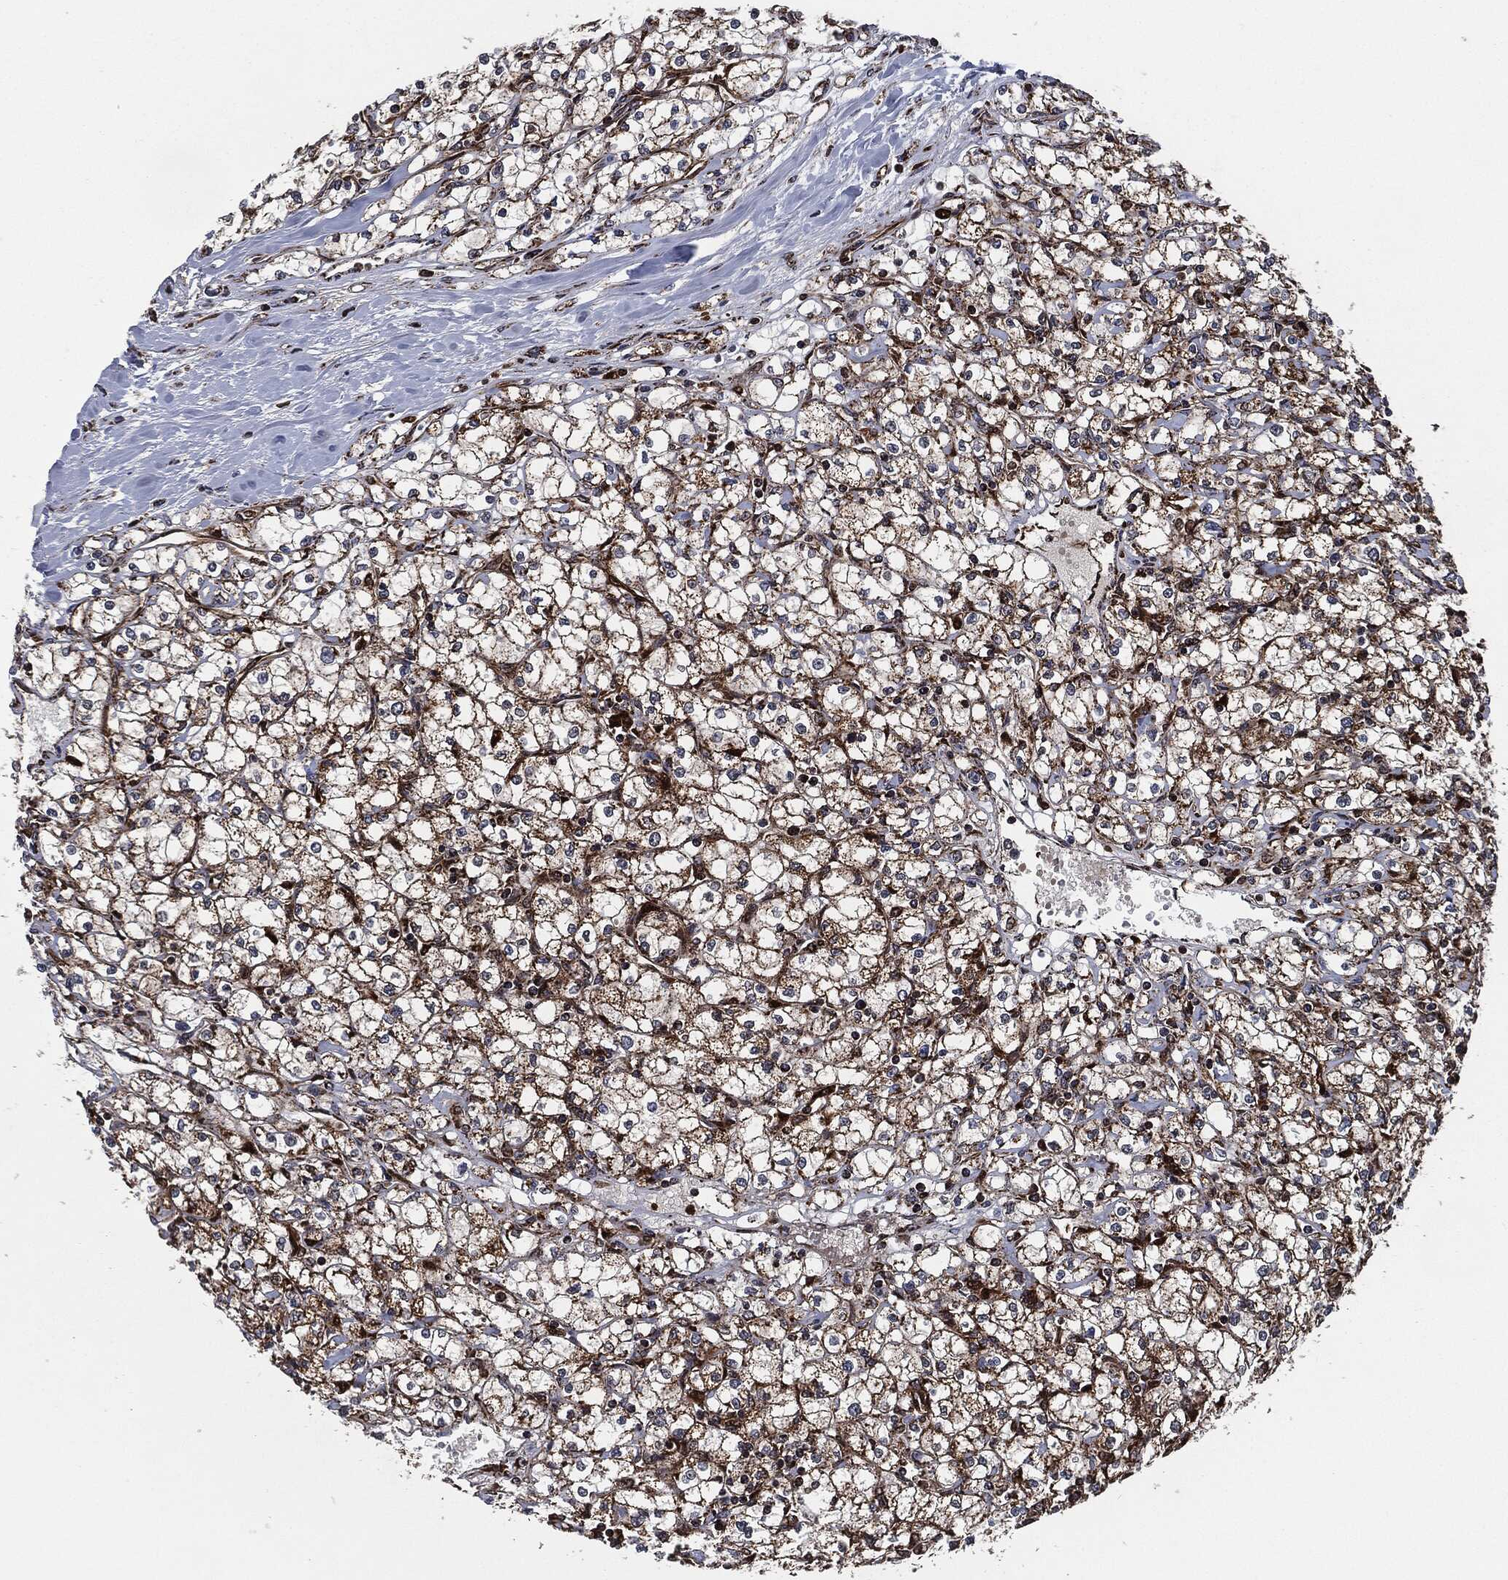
{"staining": {"intensity": "strong", "quantity": "25%-75%", "location": "cytoplasmic/membranous"}, "tissue": "renal cancer", "cell_type": "Tumor cells", "image_type": "cancer", "snomed": [{"axis": "morphology", "description": "Adenocarcinoma, NOS"}, {"axis": "topography", "description": "Kidney"}], "caption": "Protein expression analysis of renal cancer (adenocarcinoma) shows strong cytoplasmic/membranous positivity in about 25%-75% of tumor cells.", "gene": "FH", "patient": {"sex": "male", "age": 67}}